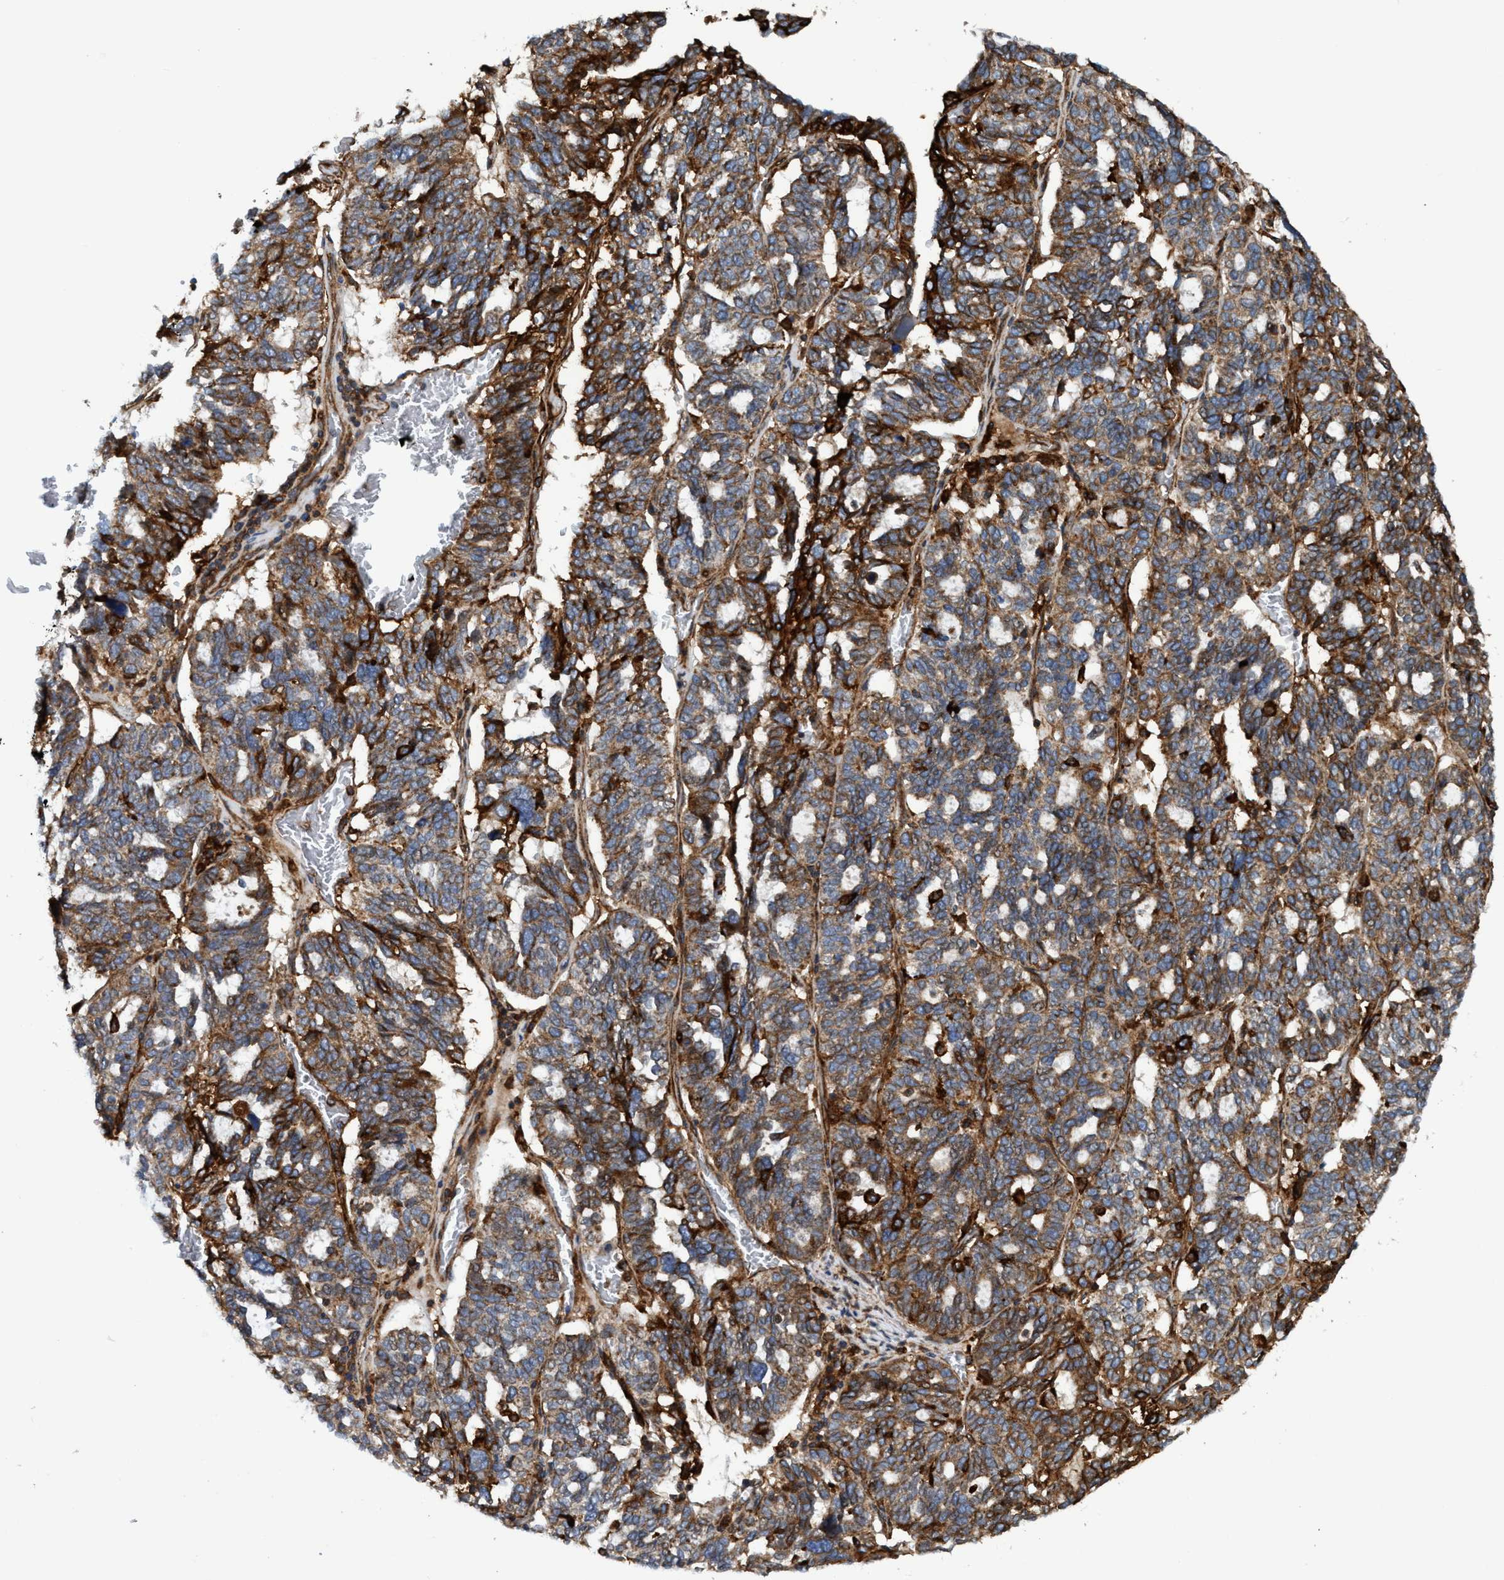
{"staining": {"intensity": "strong", "quantity": ">75%", "location": "cytoplasmic/membranous"}, "tissue": "ovarian cancer", "cell_type": "Tumor cells", "image_type": "cancer", "snomed": [{"axis": "morphology", "description": "Cystadenocarcinoma, serous, NOS"}, {"axis": "topography", "description": "Ovary"}], "caption": "High-power microscopy captured an immunohistochemistry photomicrograph of serous cystadenocarcinoma (ovarian), revealing strong cytoplasmic/membranous expression in approximately >75% of tumor cells.", "gene": "SLC16A3", "patient": {"sex": "female", "age": 59}}